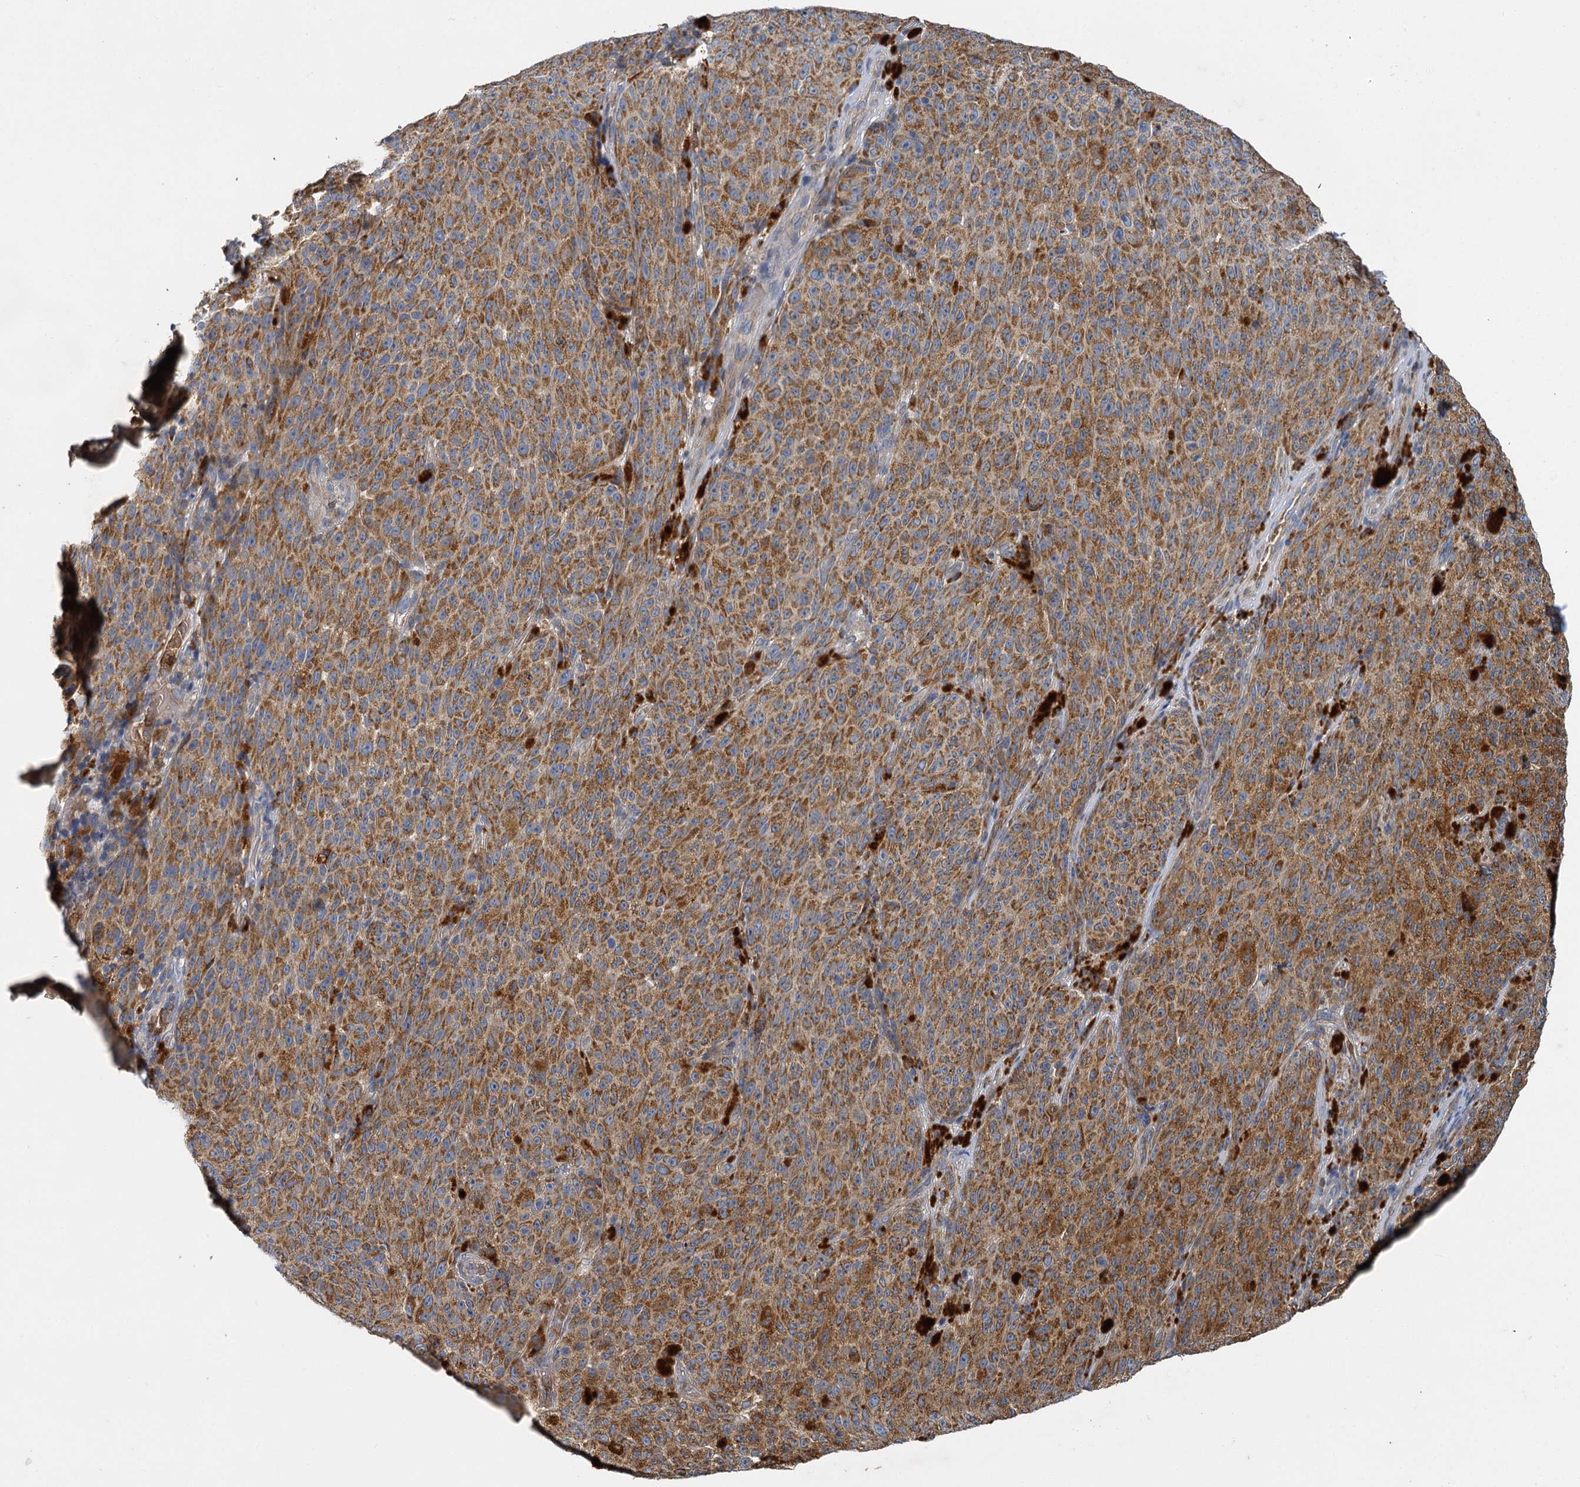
{"staining": {"intensity": "moderate", "quantity": ">75%", "location": "cytoplasmic/membranous"}, "tissue": "melanoma", "cell_type": "Tumor cells", "image_type": "cancer", "snomed": [{"axis": "morphology", "description": "Malignant melanoma, NOS"}, {"axis": "topography", "description": "Skin"}], "caption": "Immunohistochemical staining of melanoma demonstrates medium levels of moderate cytoplasmic/membranous protein positivity in about >75% of tumor cells. Ihc stains the protein of interest in brown and the nuclei are stained blue.", "gene": "BCS1L", "patient": {"sex": "female", "age": 82}}